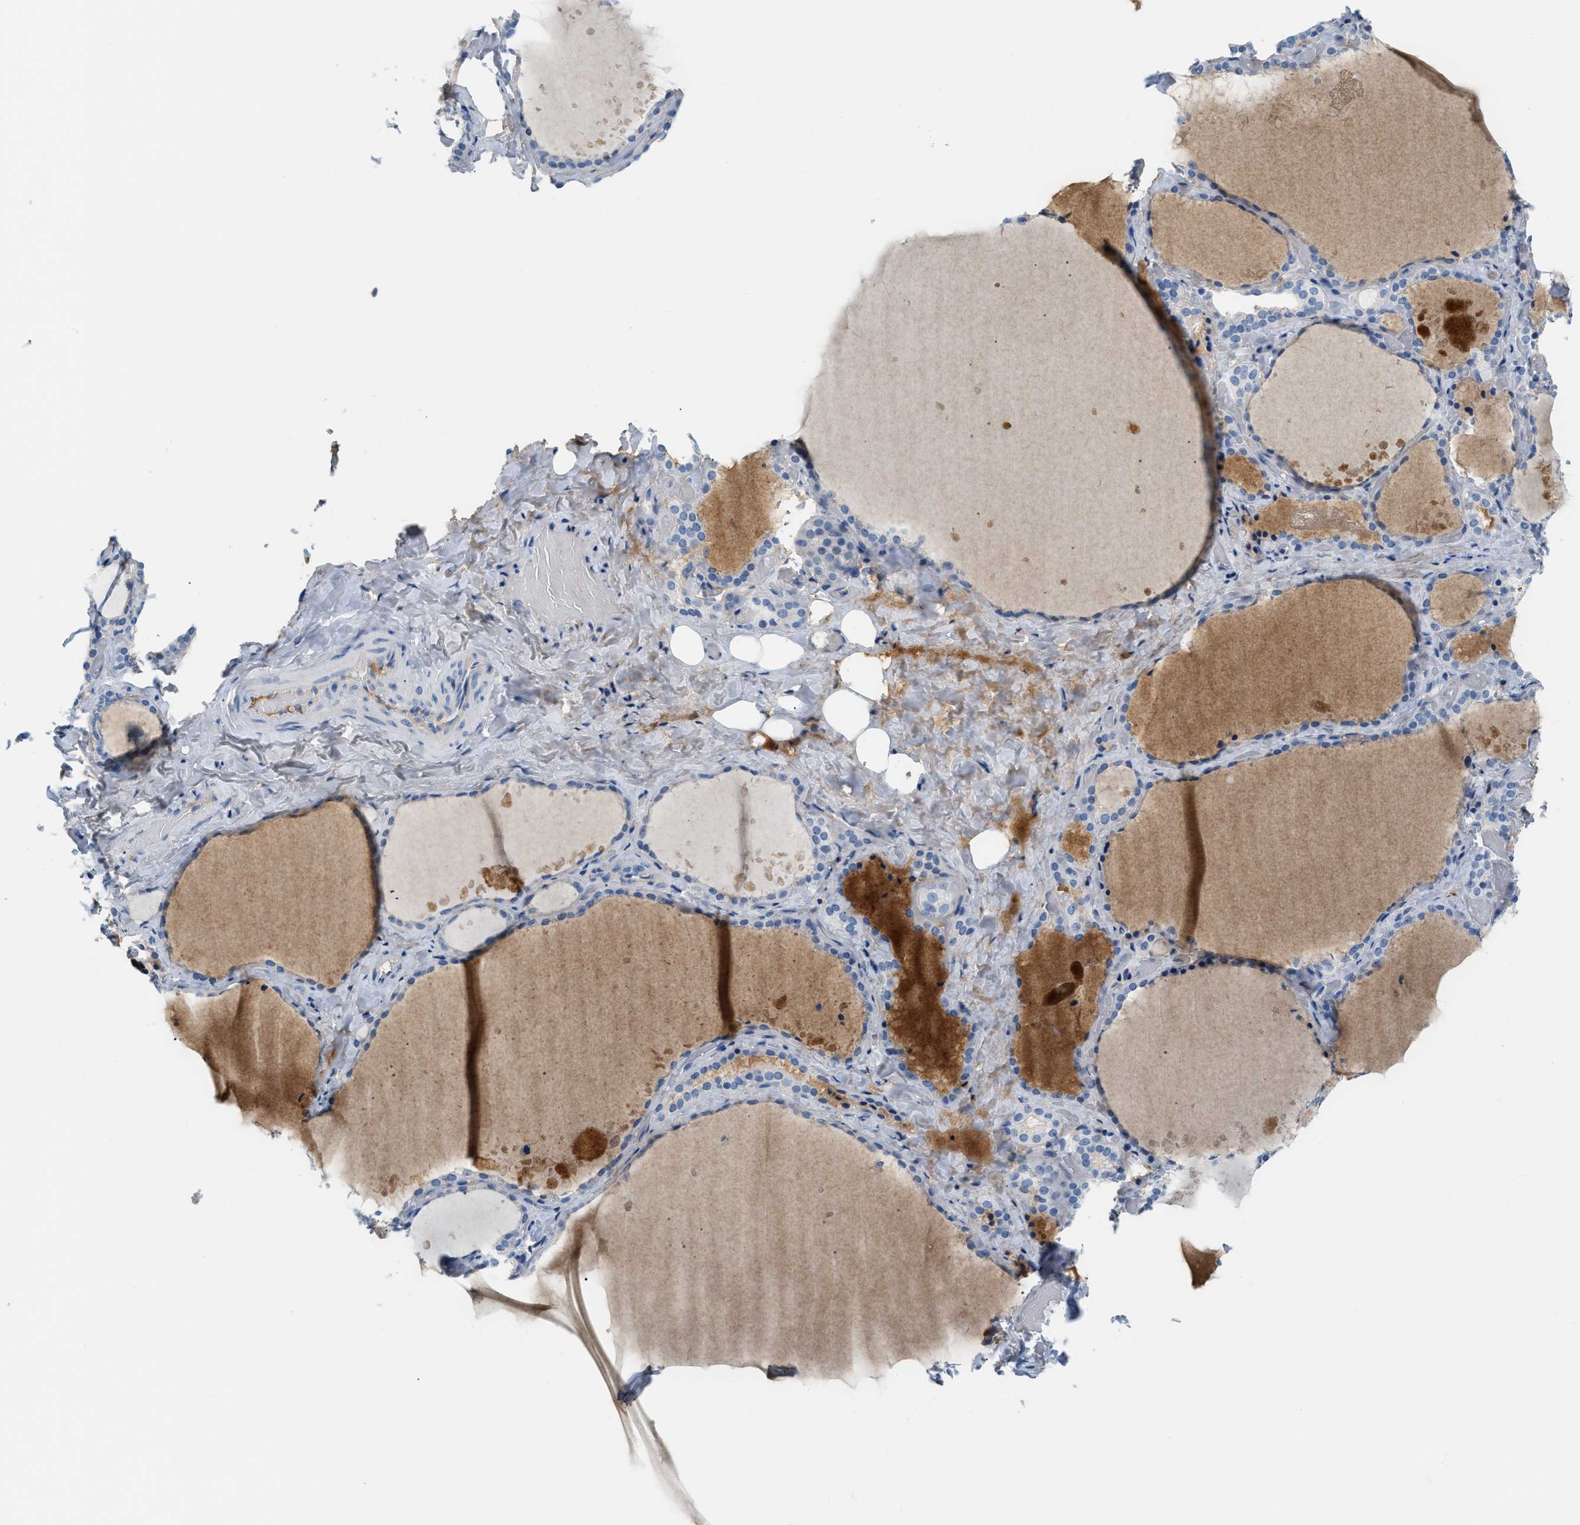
{"staining": {"intensity": "negative", "quantity": "none", "location": "none"}, "tissue": "thyroid gland", "cell_type": "Glandular cells", "image_type": "normal", "snomed": [{"axis": "morphology", "description": "Normal tissue, NOS"}, {"axis": "topography", "description": "Thyroid gland"}], "caption": "DAB immunohistochemical staining of unremarkable thyroid gland displays no significant expression in glandular cells.", "gene": "CFI", "patient": {"sex": "female", "age": 44}}